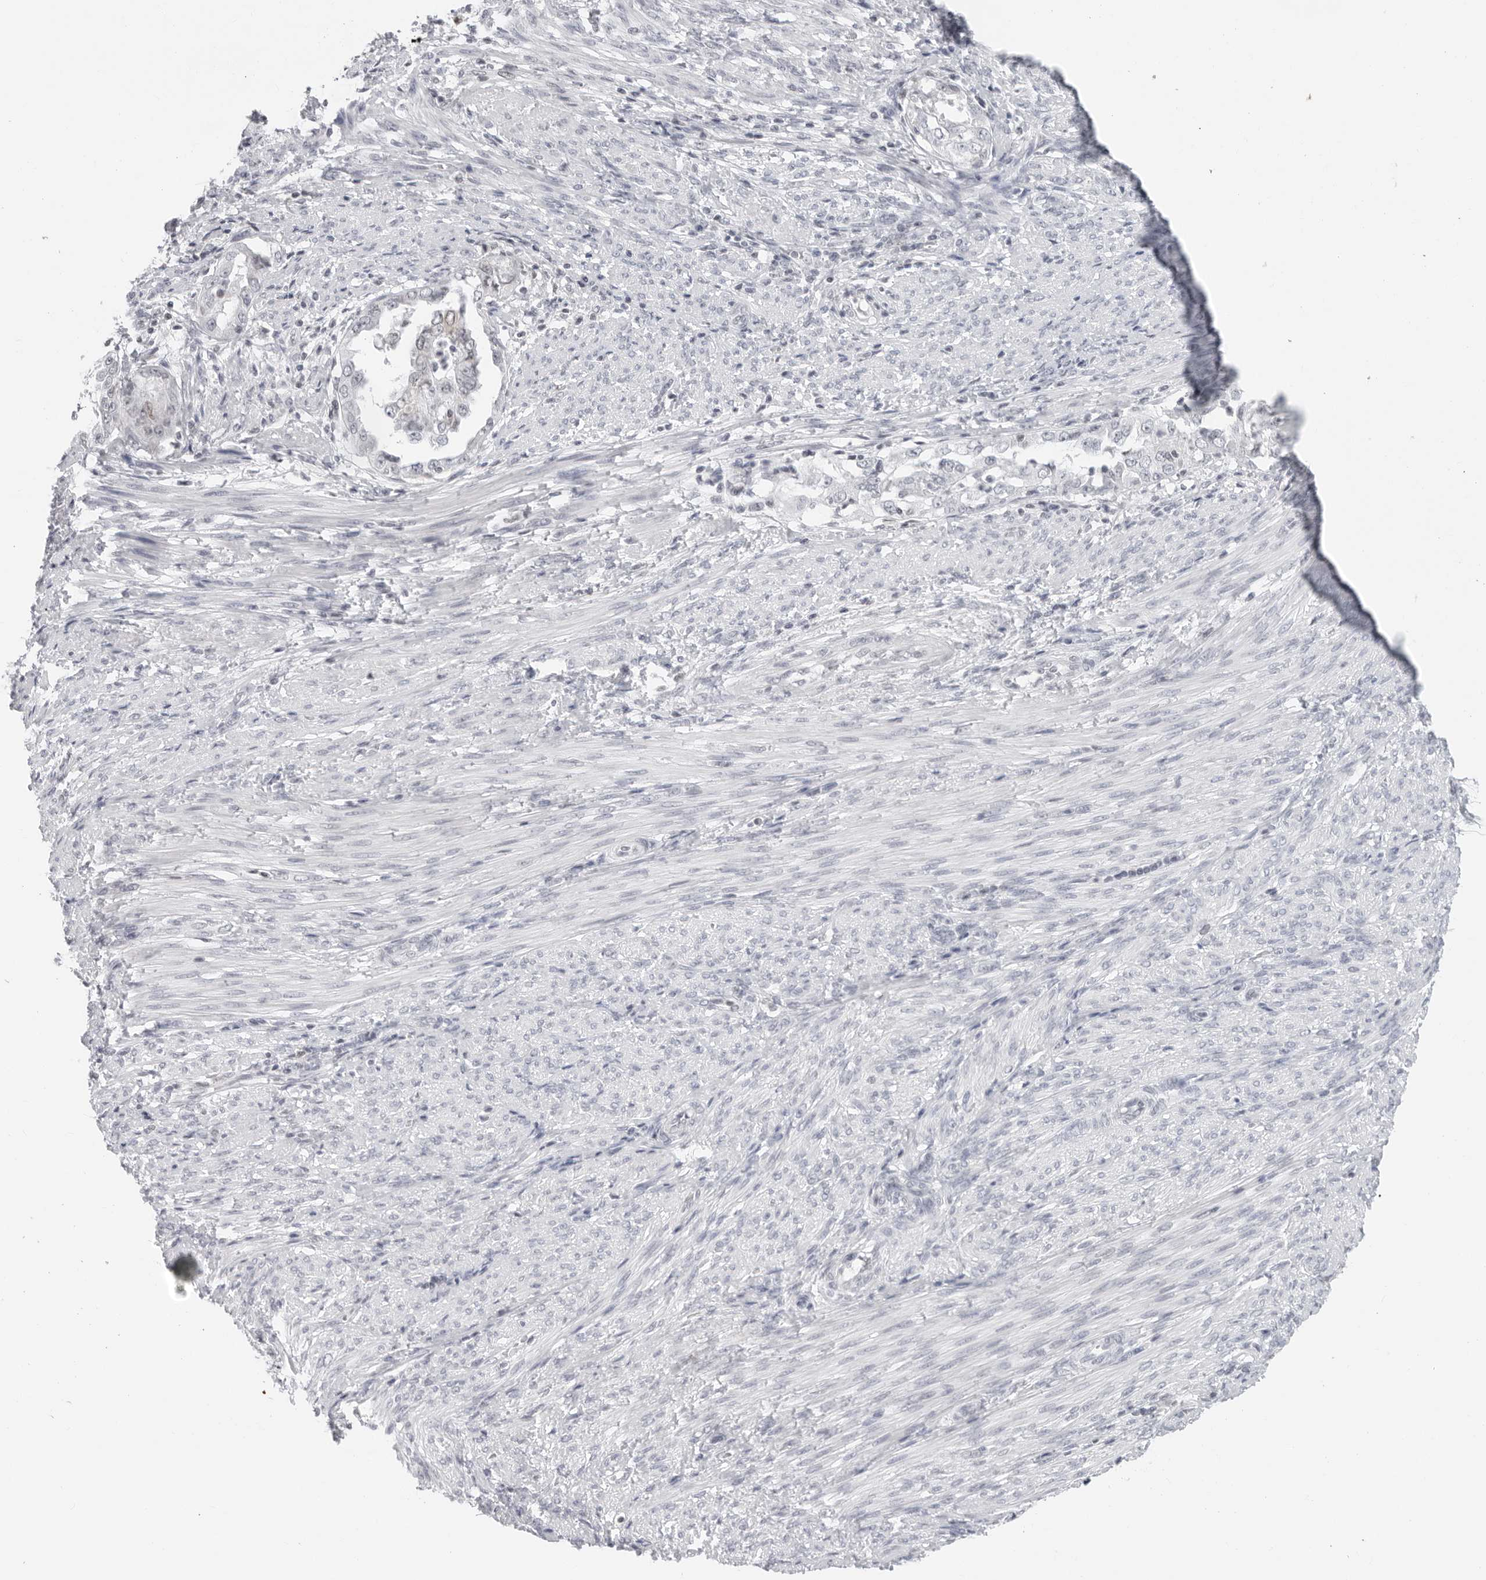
{"staining": {"intensity": "negative", "quantity": "none", "location": "none"}, "tissue": "endometrial cancer", "cell_type": "Tumor cells", "image_type": "cancer", "snomed": [{"axis": "morphology", "description": "Adenocarcinoma, NOS"}, {"axis": "topography", "description": "Endometrium"}], "caption": "High magnification brightfield microscopy of adenocarcinoma (endometrial) stained with DAB (3,3'-diaminobenzidine) (brown) and counterstained with hematoxylin (blue): tumor cells show no significant expression.", "gene": "FLG2", "patient": {"sex": "female", "age": 85}}